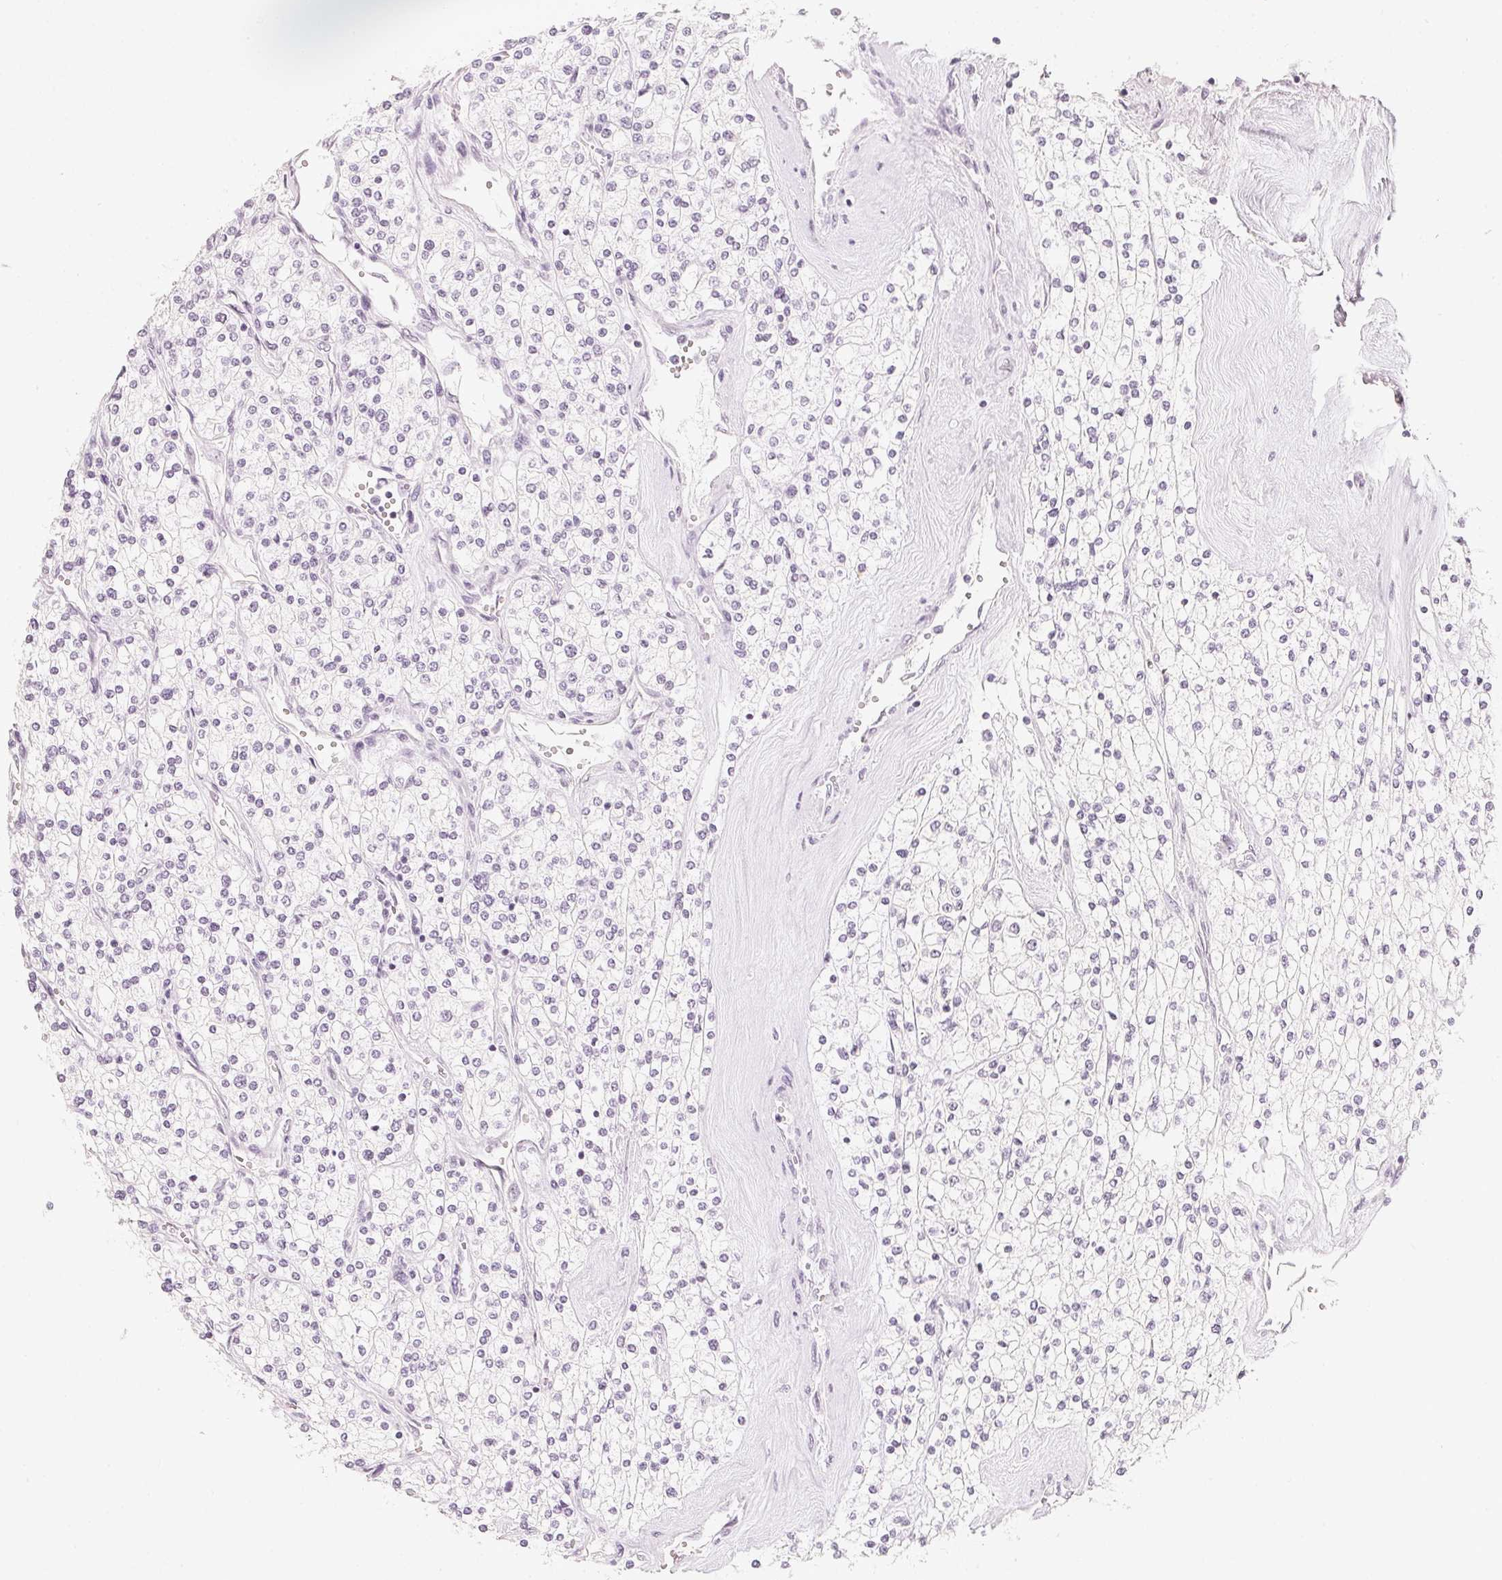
{"staining": {"intensity": "negative", "quantity": "none", "location": "none"}, "tissue": "renal cancer", "cell_type": "Tumor cells", "image_type": "cancer", "snomed": [{"axis": "morphology", "description": "Adenocarcinoma, NOS"}, {"axis": "topography", "description": "Kidney"}], "caption": "IHC image of neoplastic tissue: human renal adenocarcinoma stained with DAB (3,3'-diaminobenzidine) demonstrates no significant protein staining in tumor cells.", "gene": "SLC22A8", "patient": {"sex": "male", "age": 80}}